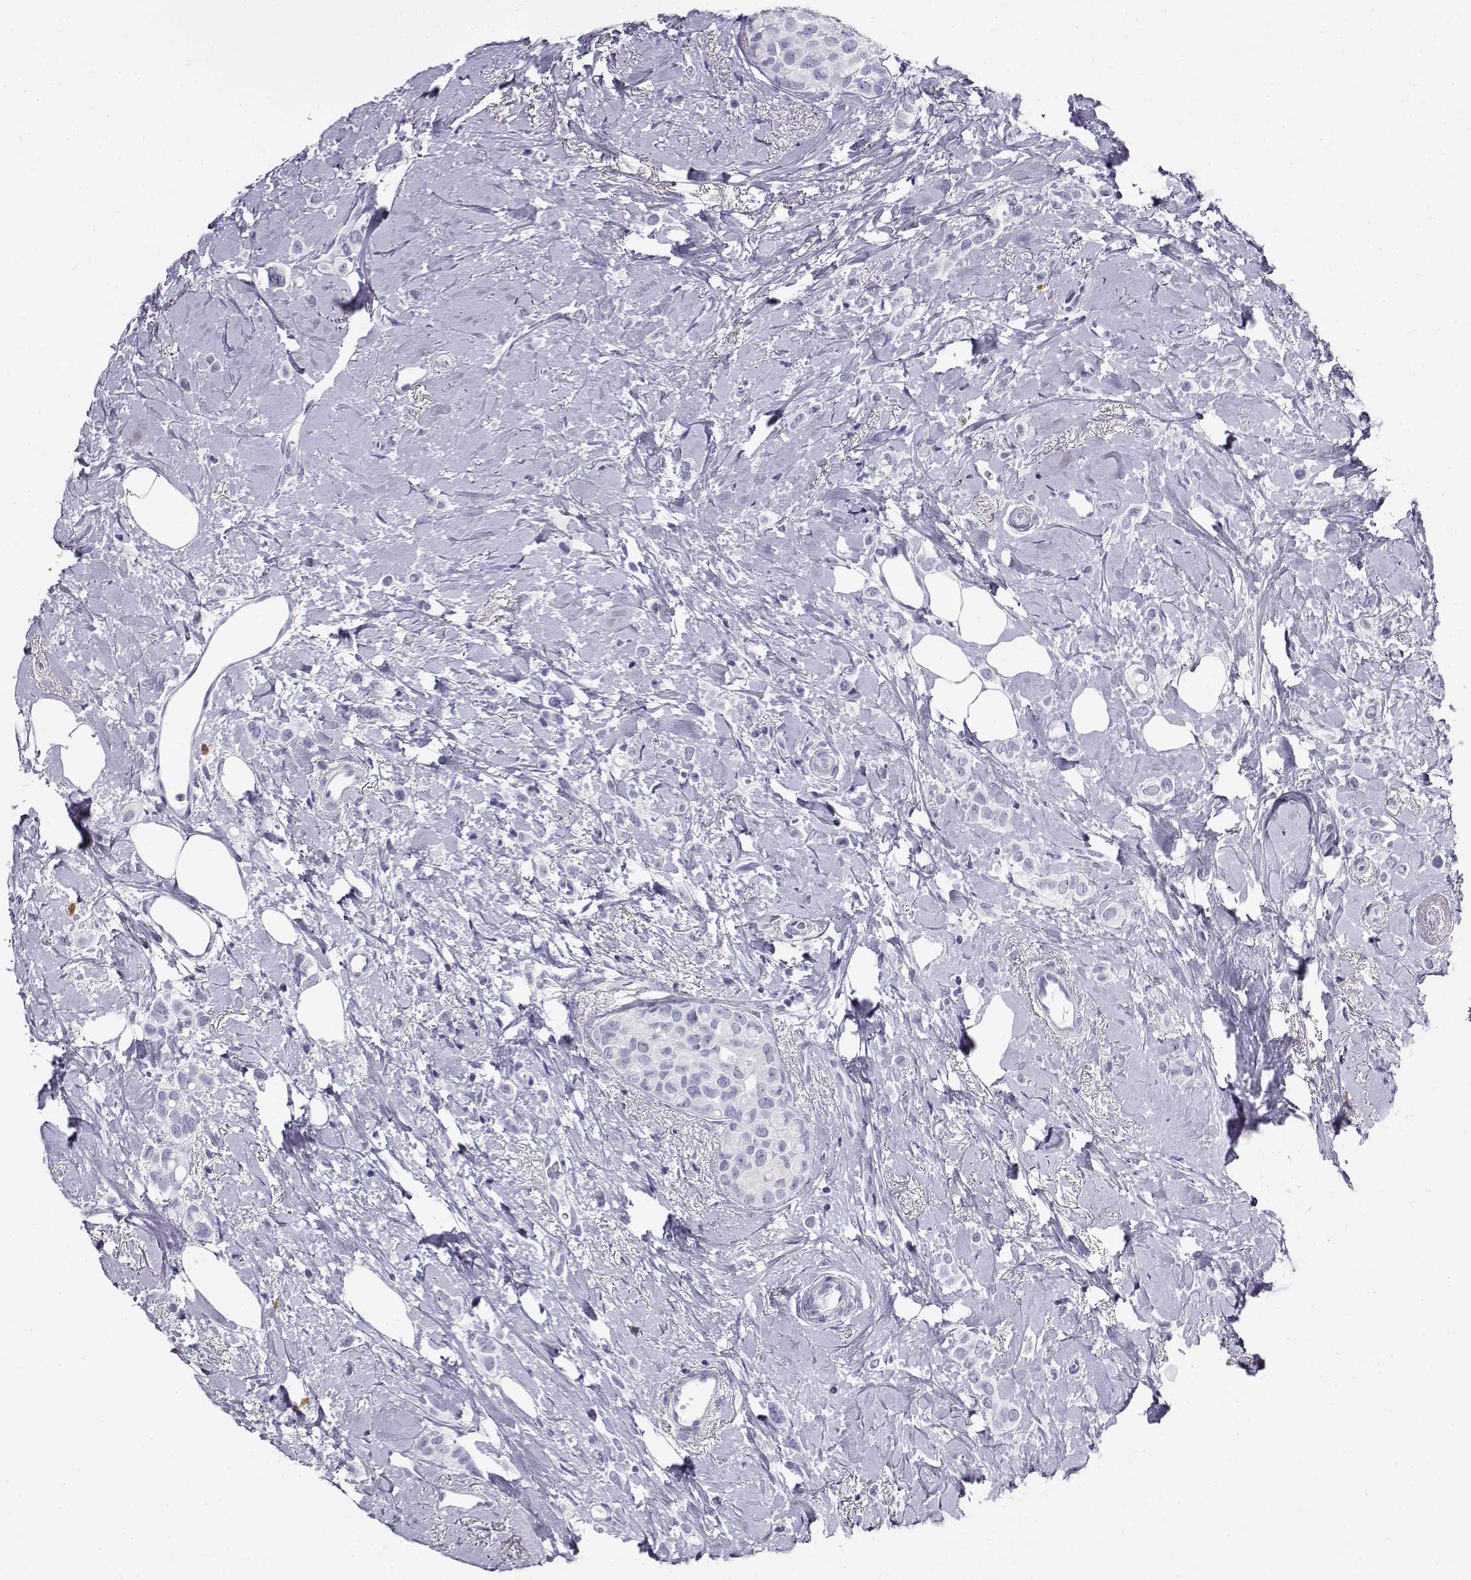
{"staining": {"intensity": "negative", "quantity": "none", "location": "none"}, "tissue": "breast cancer", "cell_type": "Tumor cells", "image_type": "cancer", "snomed": [{"axis": "morphology", "description": "Lobular carcinoma"}, {"axis": "topography", "description": "Breast"}], "caption": "Micrograph shows no protein staining in tumor cells of breast lobular carcinoma tissue. (DAB (3,3'-diaminobenzidine) immunohistochemistry (IHC) with hematoxylin counter stain).", "gene": "CABS1", "patient": {"sex": "female", "age": 66}}